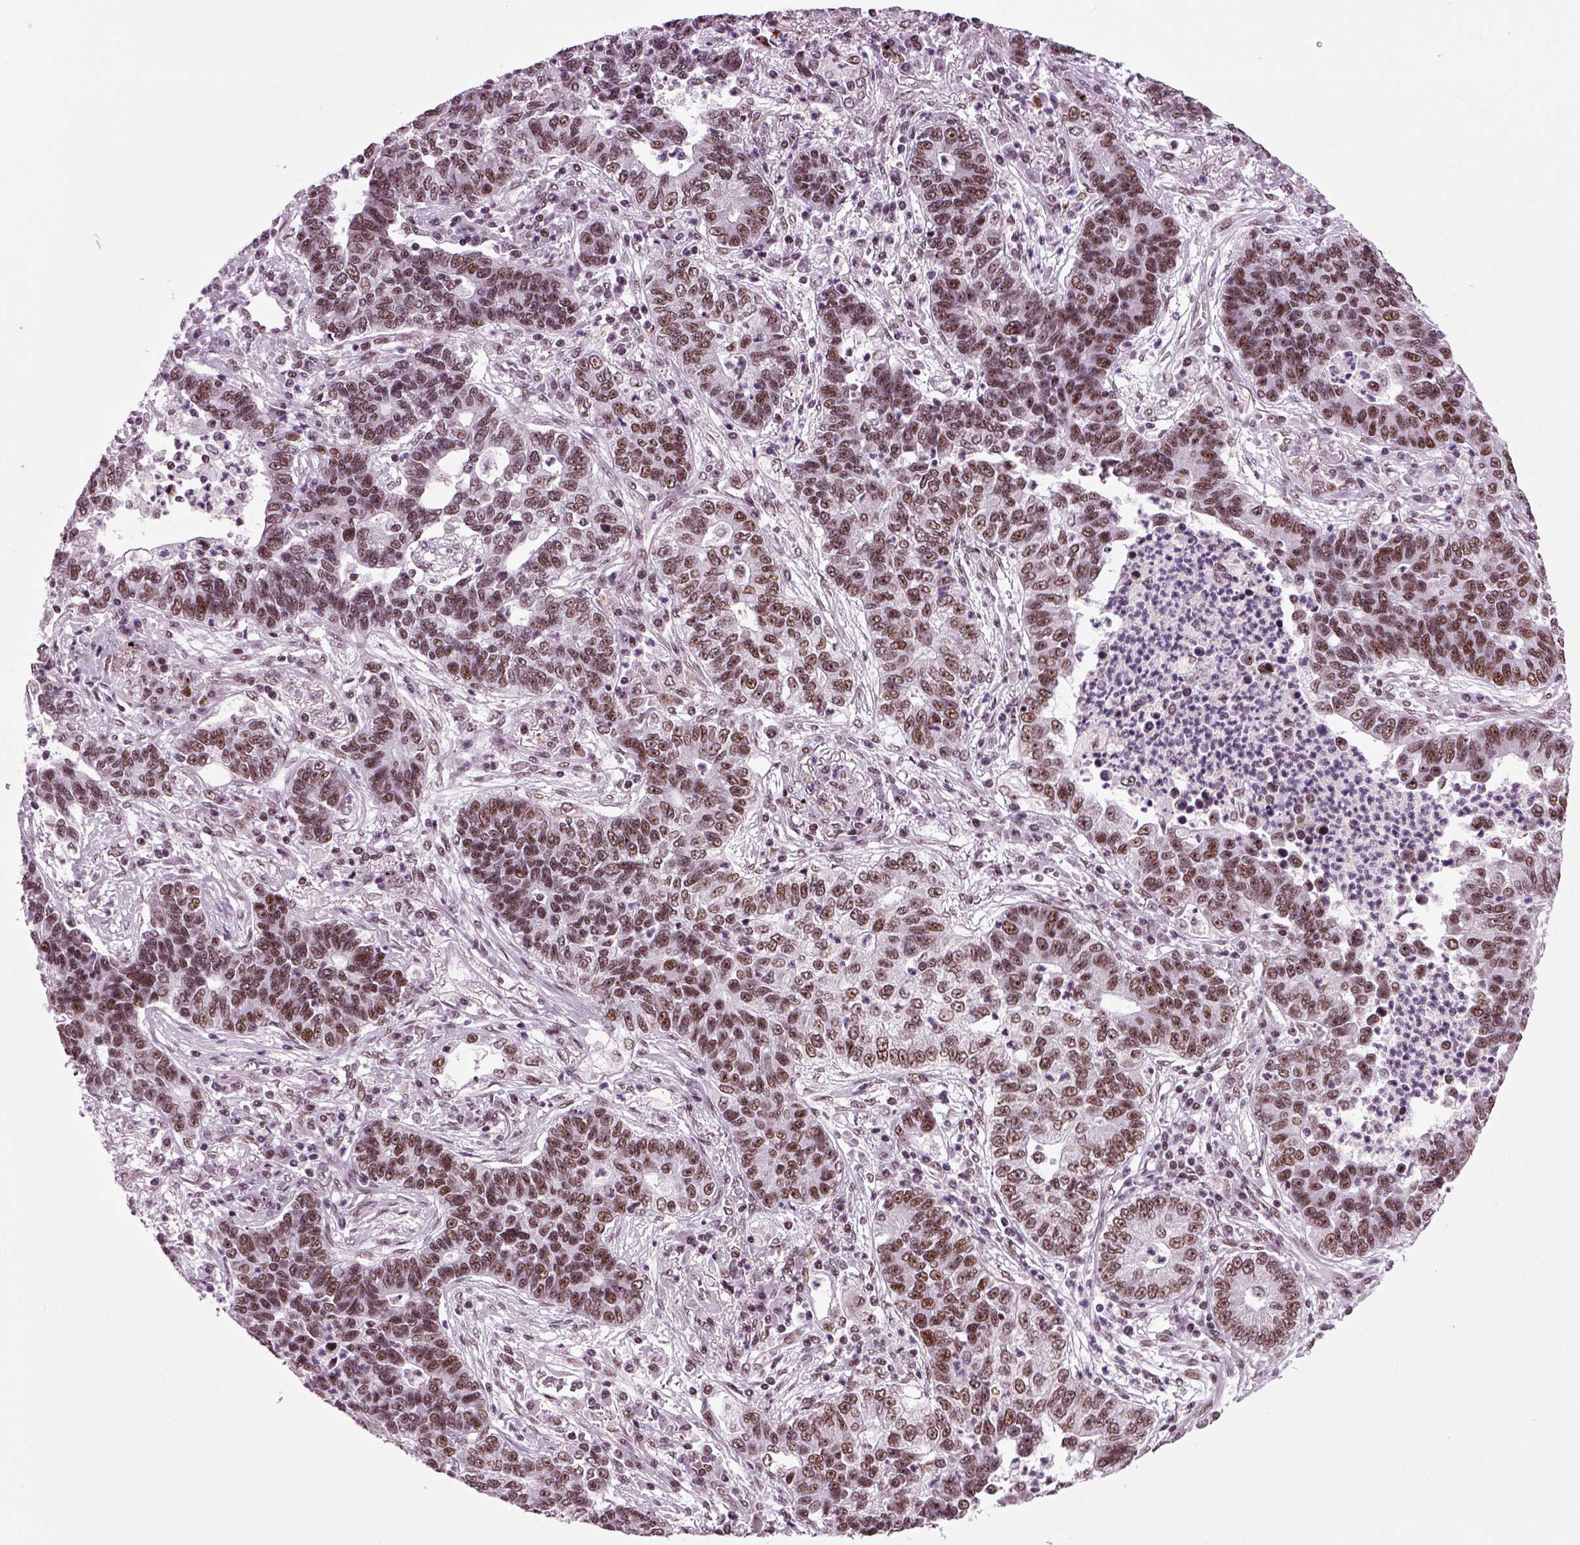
{"staining": {"intensity": "moderate", "quantity": ">75%", "location": "nuclear"}, "tissue": "lung cancer", "cell_type": "Tumor cells", "image_type": "cancer", "snomed": [{"axis": "morphology", "description": "Adenocarcinoma, NOS"}, {"axis": "topography", "description": "Lung"}], "caption": "Protein analysis of lung cancer (adenocarcinoma) tissue demonstrates moderate nuclear expression in about >75% of tumor cells.", "gene": "RCOR3", "patient": {"sex": "female", "age": 57}}